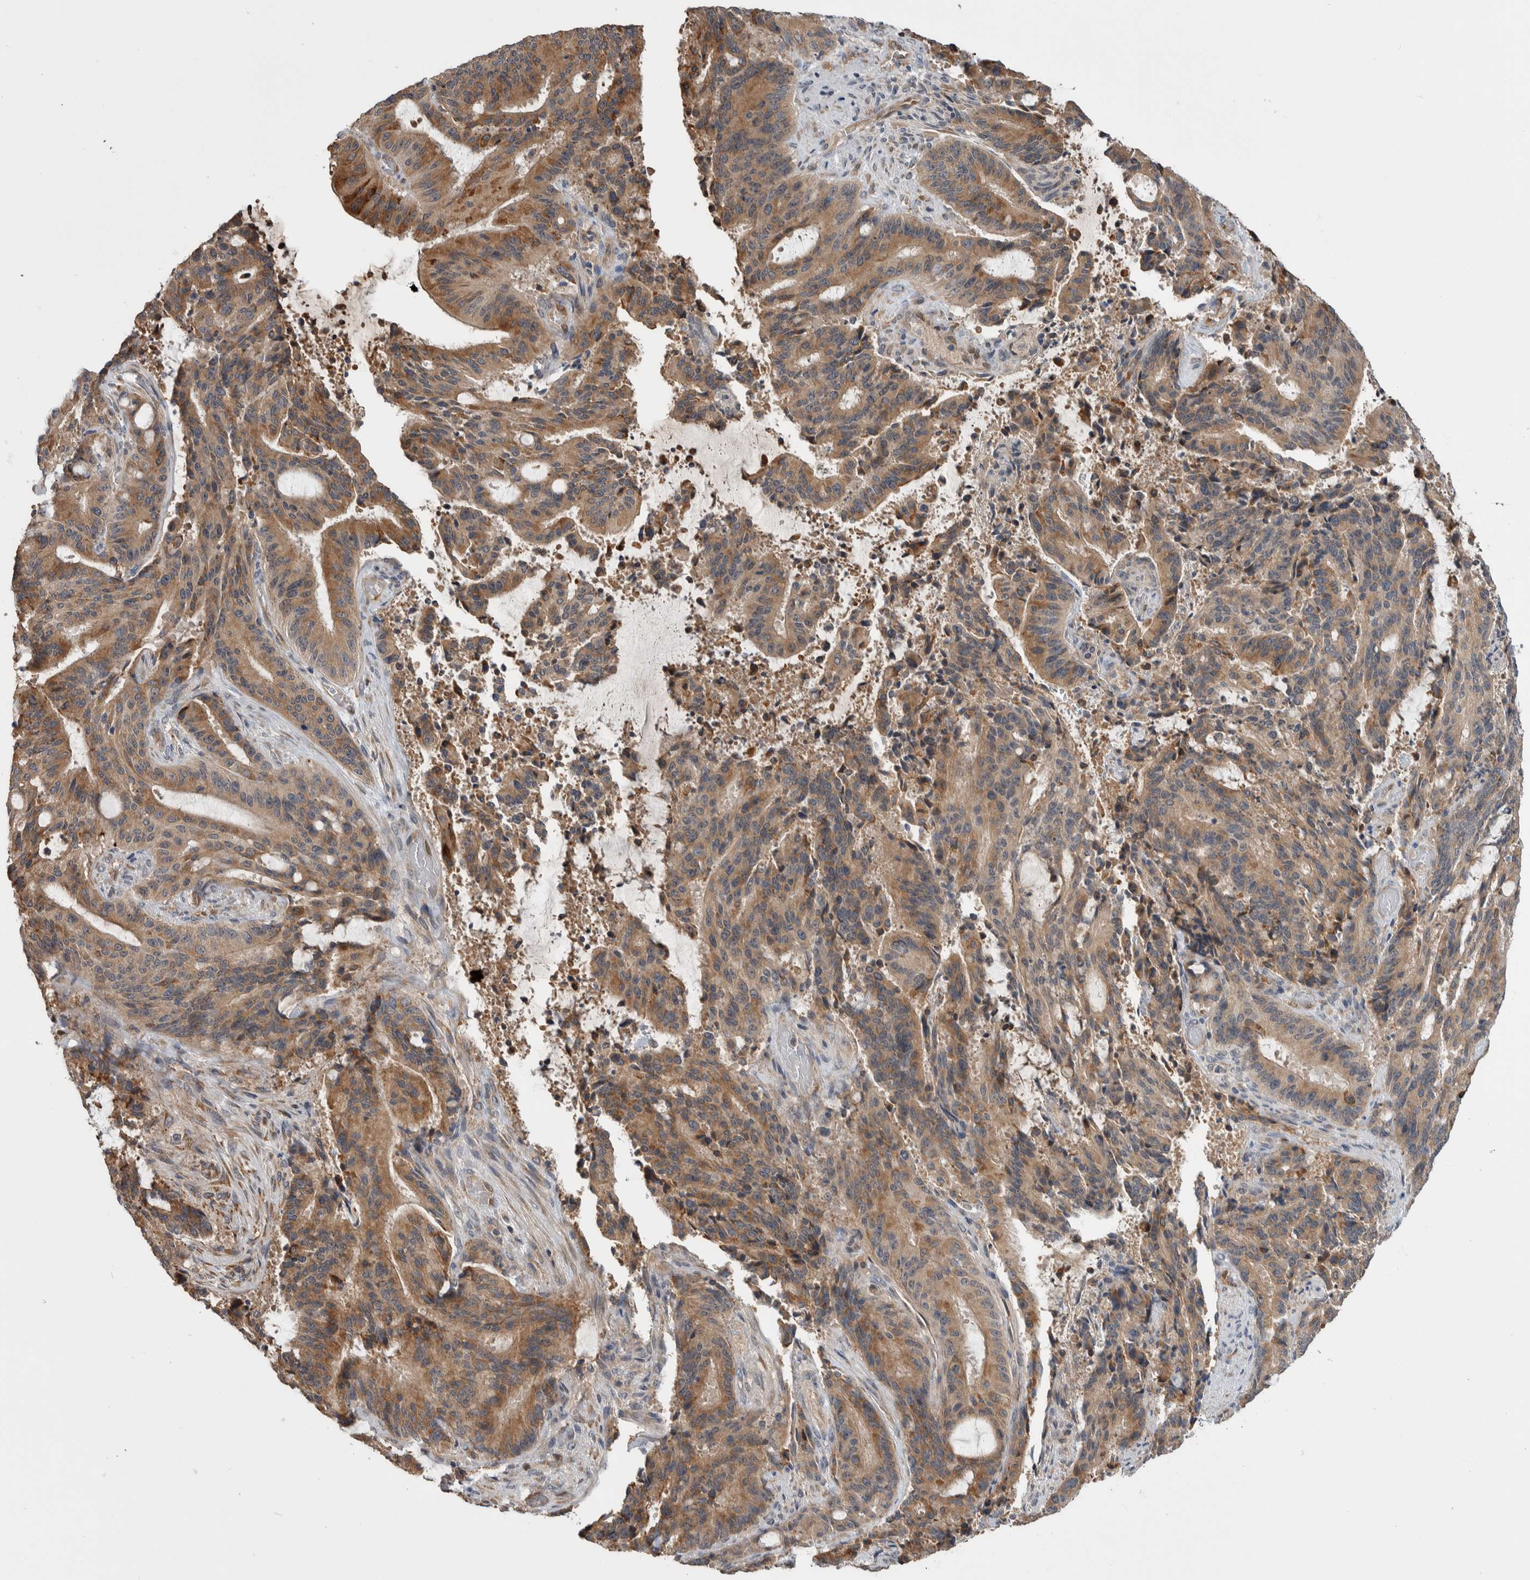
{"staining": {"intensity": "moderate", "quantity": ">75%", "location": "cytoplasmic/membranous"}, "tissue": "liver cancer", "cell_type": "Tumor cells", "image_type": "cancer", "snomed": [{"axis": "morphology", "description": "Normal tissue, NOS"}, {"axis": "morphology", "description": "Cholangiocarcinoma"}, {"axis": "topography", "description": "Liver"}, {"axis": "topography", "description": "Peripheral nerve tissue"}], "caption": "Cholangiocarcinoma (liver) stained with a brown dye demonstrates moderate cytoplasmic/membranous positive positivity in approximately >75% of tumor cells.", "gene": "PRDM4", "patient": {"sex": "female", "age": 73}}